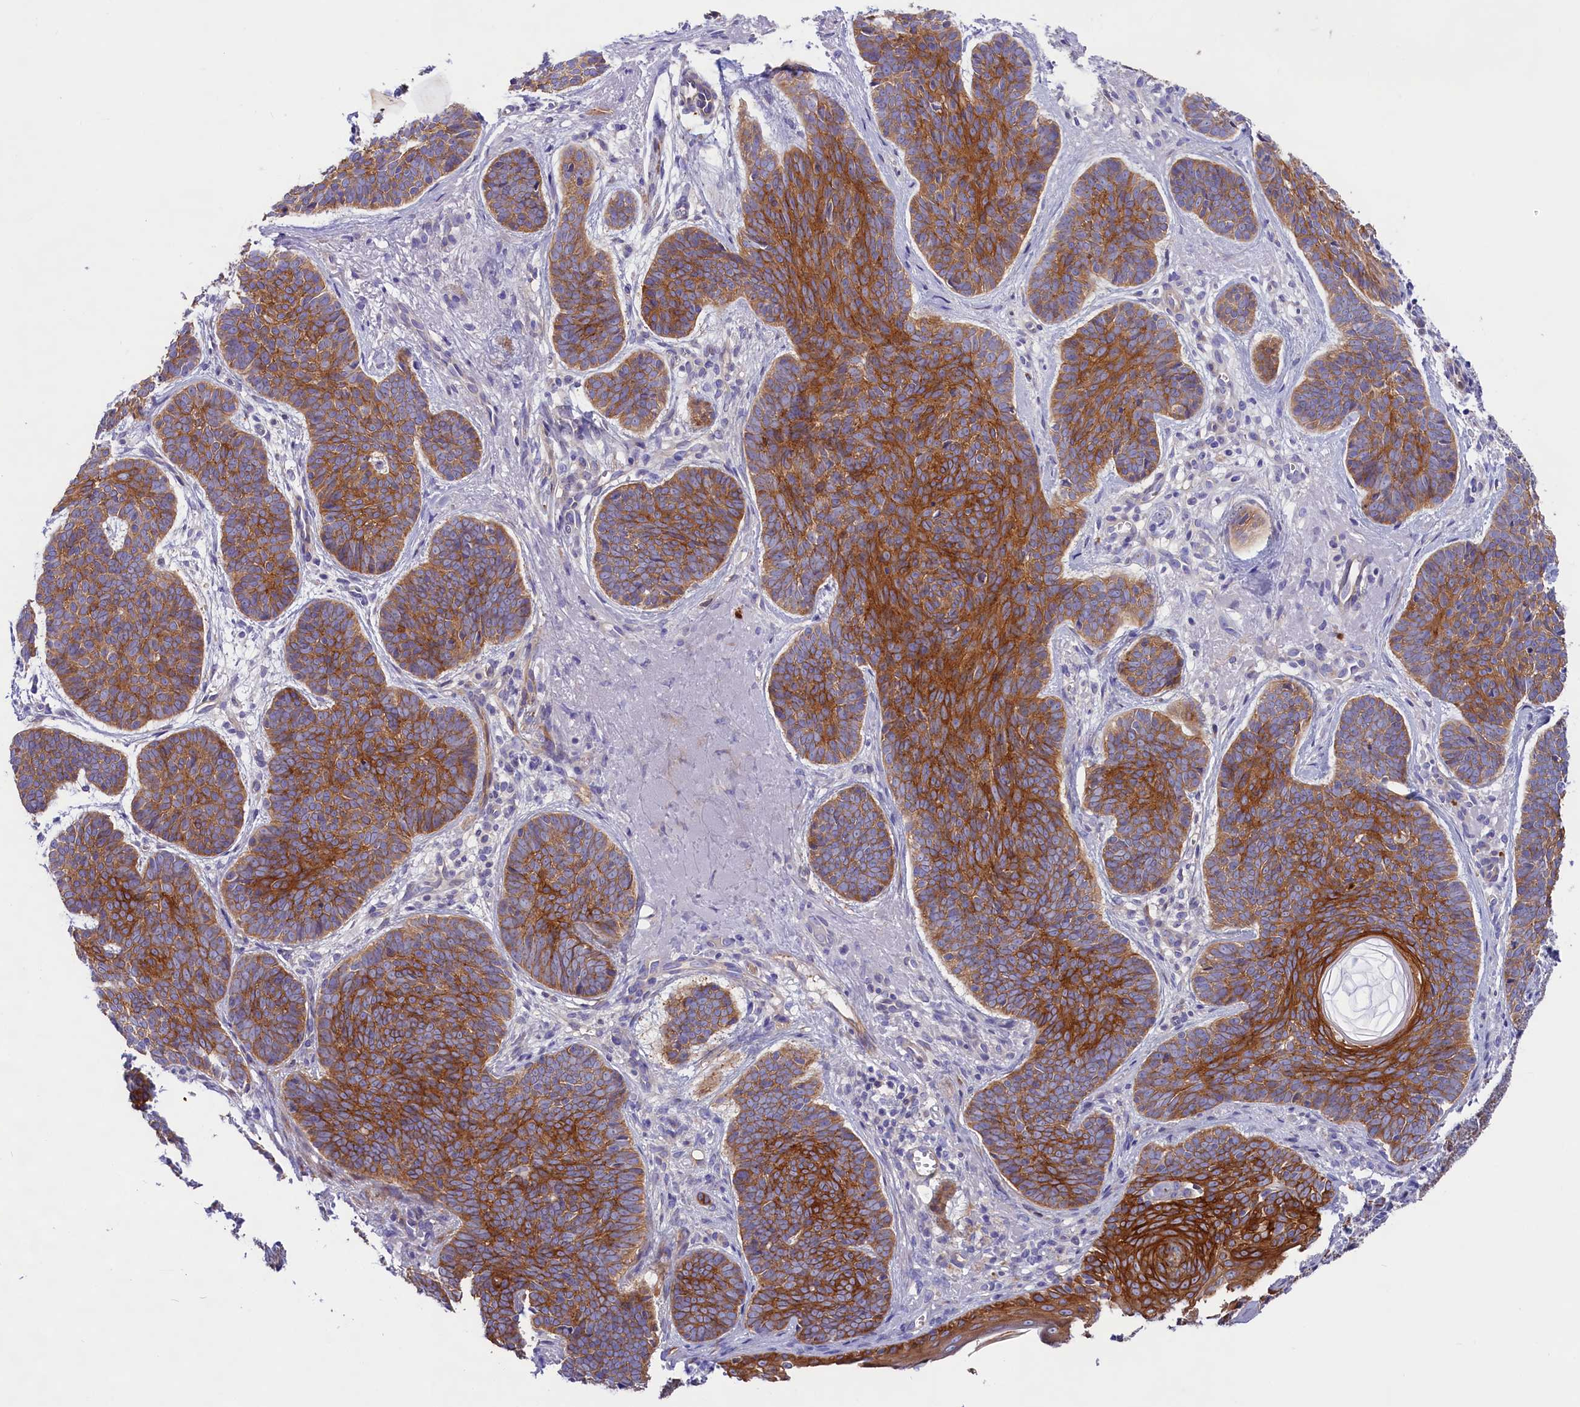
{"staining": {"intensity": "strong", "quantity": ">75%", "location": "cytoplasmic/membranous"}, "tissue": "skin cancer", "cell_type": "Tumor cells", "image_type": "cancer", "snomed": [{"axis": "morphology", "description": "Basal cell carcinoma"}, {"axis": "topography", "description": "Skin"}], "caption": "The micrograph shows staining of skin cancer (basal cell carcinoma), revealing strong cytoplasmic/membranous protein staining (brown color) within tumor cells. Ihc stains the protein in brown and the nuclei are stained blue.", "gene": "PPP1R13L", "patient": {"sex": "female", "age": 74}}